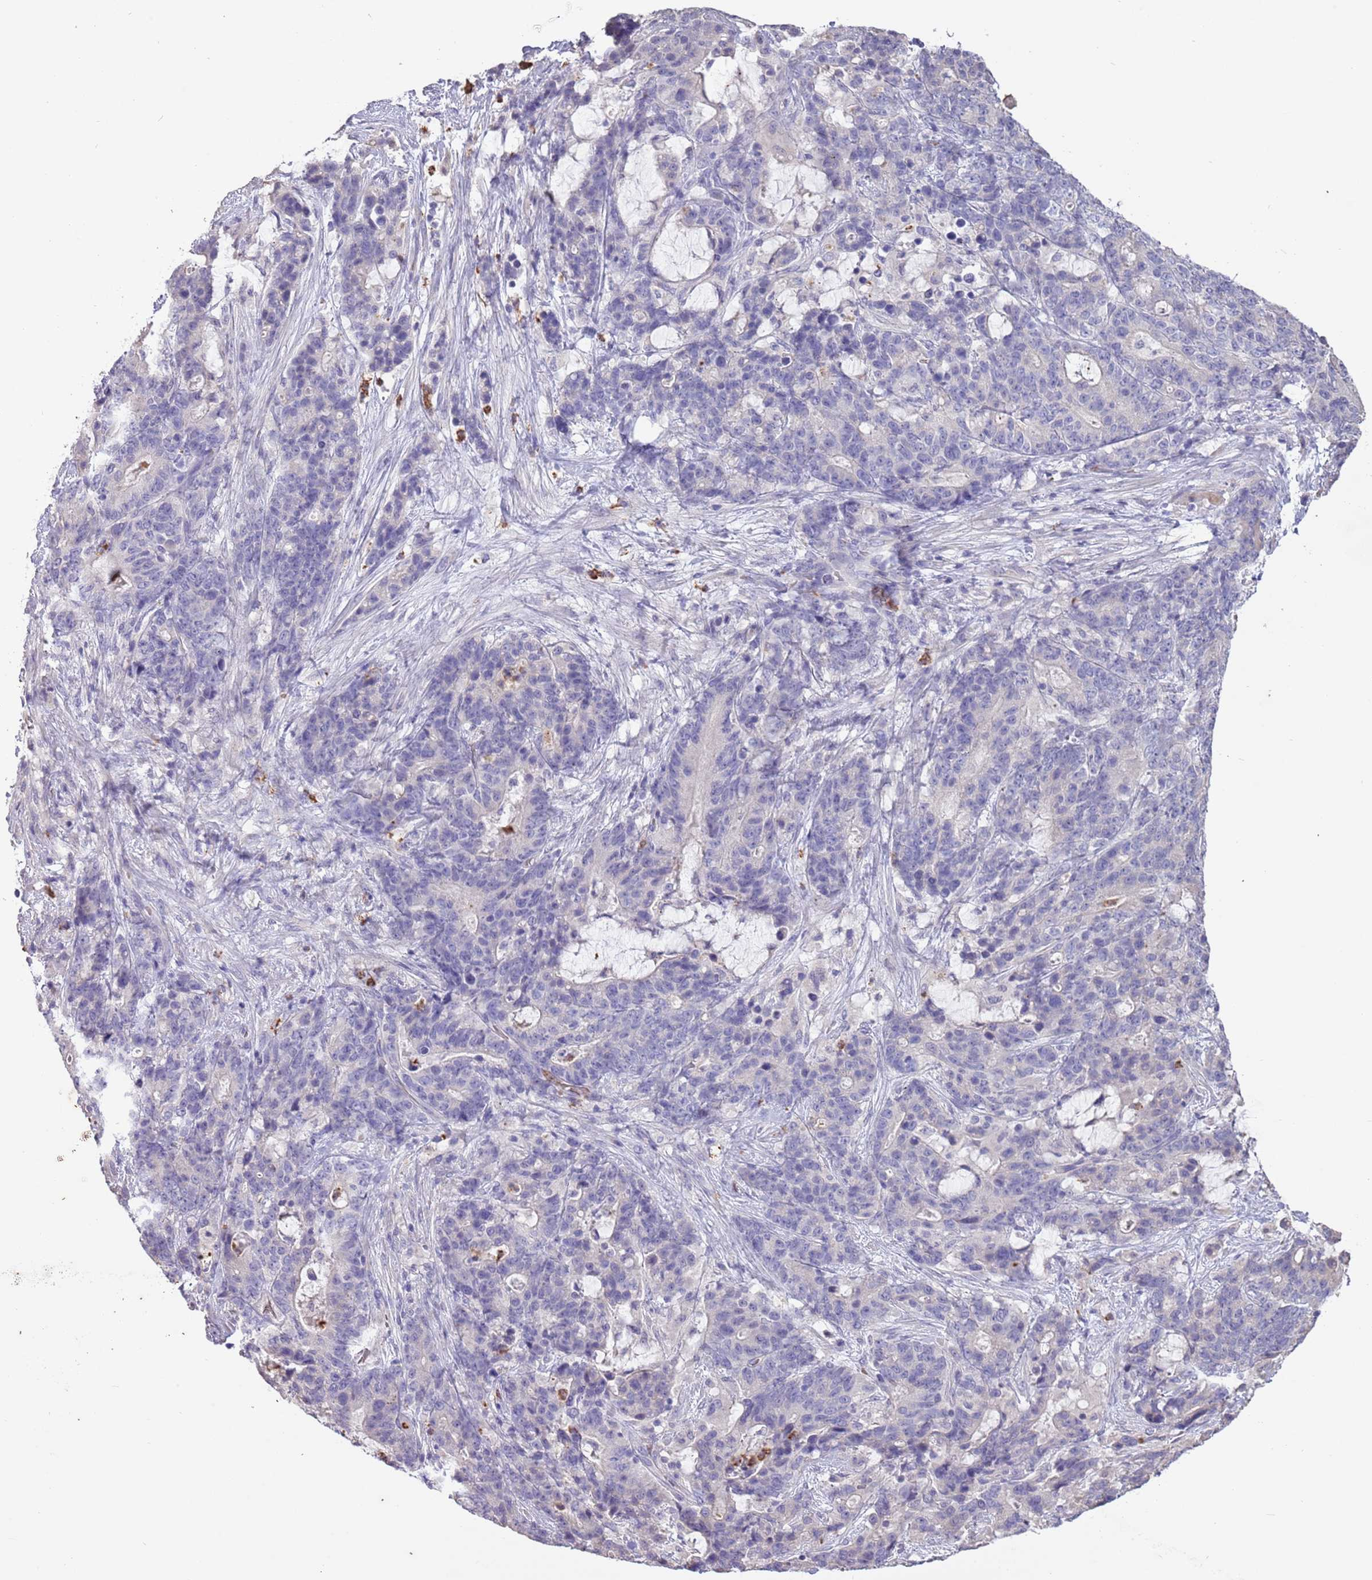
{"staining": {"intensity": "negative", "quantity": "none", "location": "none"}, "tissue": "stomach cancer", "cell_type": "Tumor cells", "image_type": "cancer", "snomed": [{"axis": "morphology", "description": "Normal tissue, NOS"}, {"axis": "morphology", "description": "Adenocarcinoma, NOS"}, {"axis": "topography", "description": "Stomach"}], "caption": "Immunohistochemical staining of adenocarcinoma (stomach) demonstrates no significant staining in tumor cells.", "gene": "P2RY13", "patient": {"sex": "female", "age": 64}}